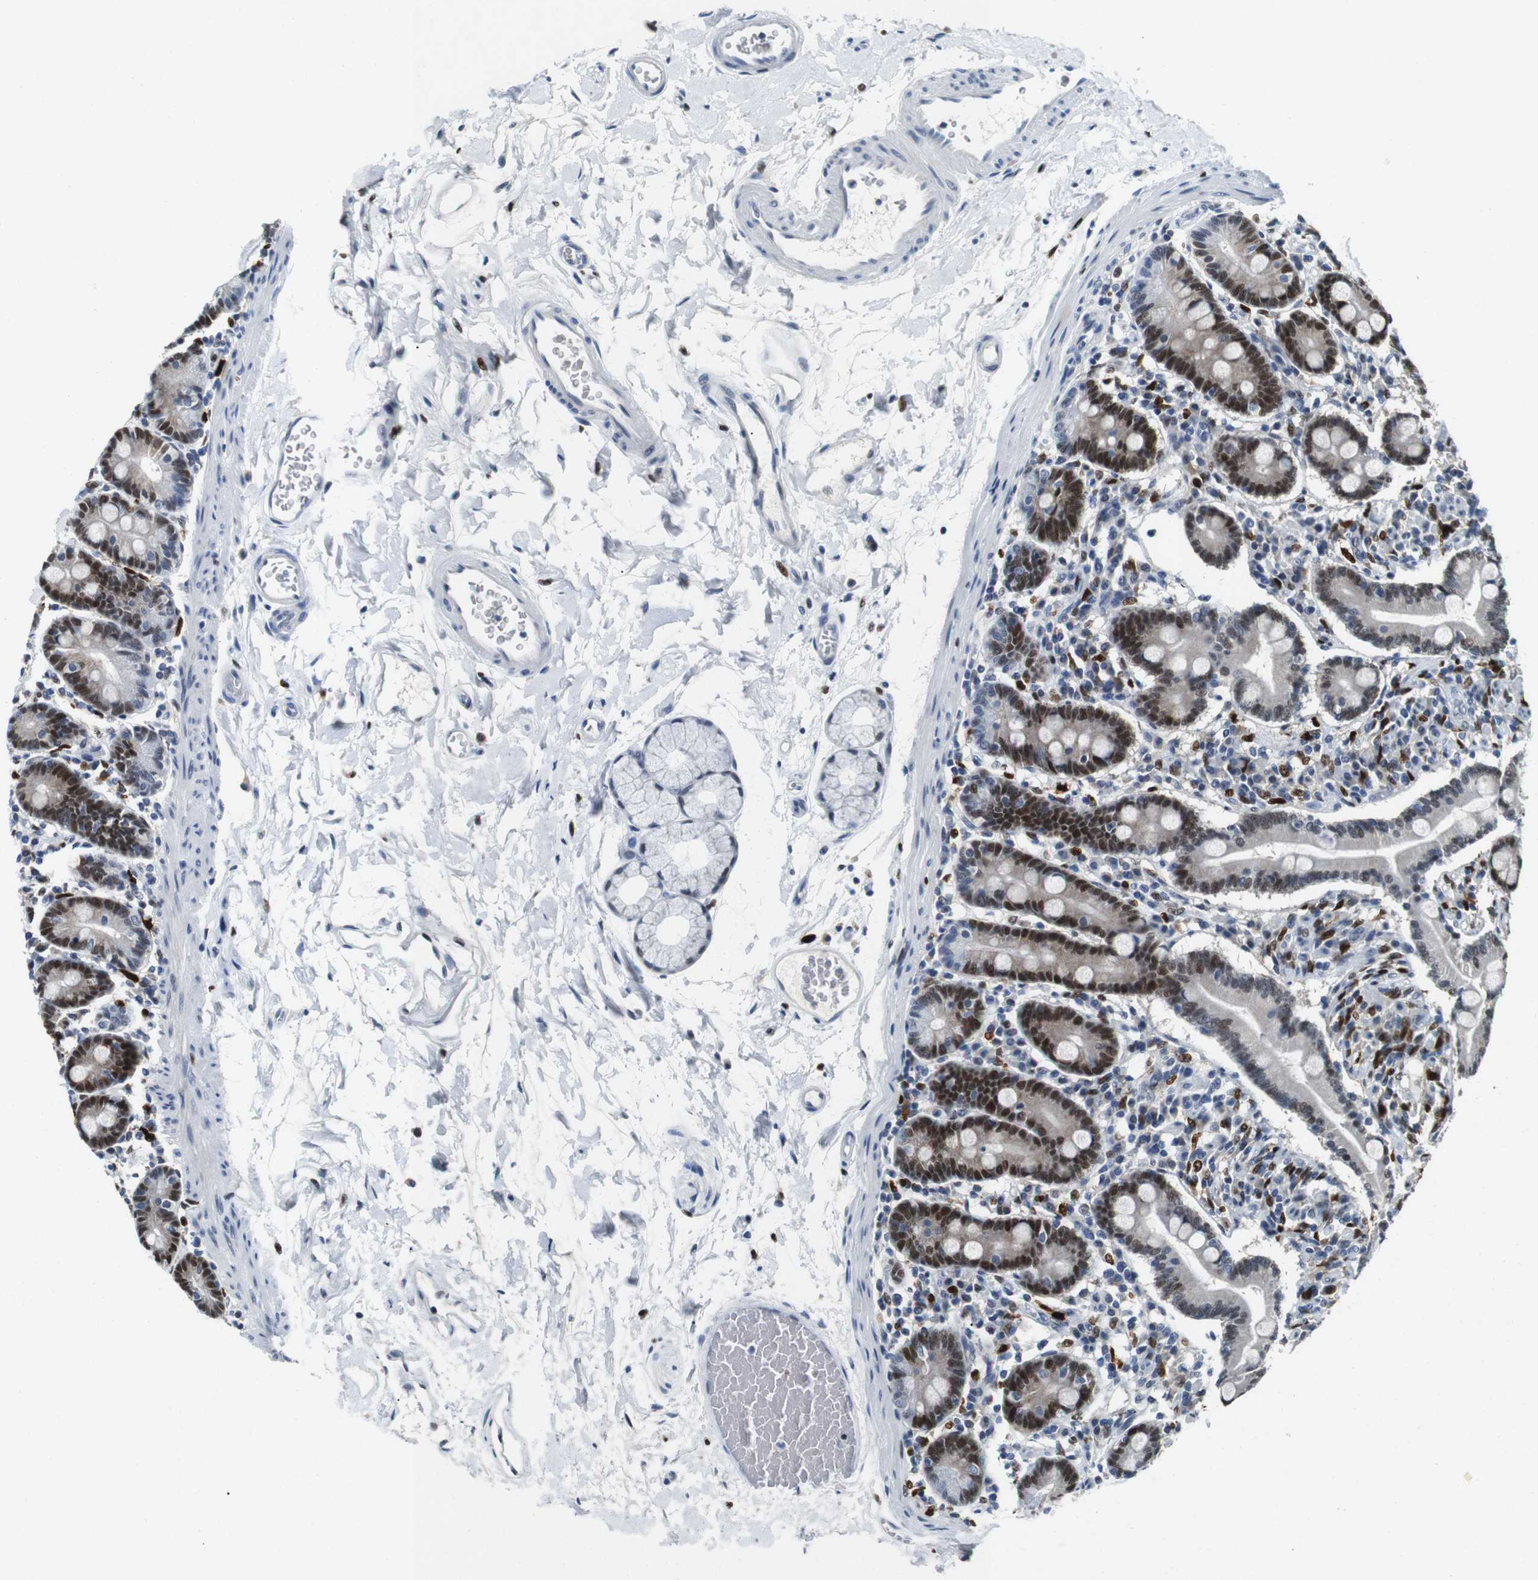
{"staining": {"intensity": "strong", "quantity": "25%-75%", "location": "nuclear"}, "tissue": "duodenum", "cell_type": "Glandular cells", "image_type": "normal", "snomed": [{"axis": "morphology", "description": "Normal tissue, NOS"}, {"axis": "topography", "description": "Duodenum"}], "caption": "Immunohistochemical staining of benign duodenum demonstrates high levels of strong nuclear positivity in about 25%-75% of glandular cells. (IHC, brightfield microscopy, high magnification).", "gene": "IRF8", "patient": {"sex": "male", "age": 54}}